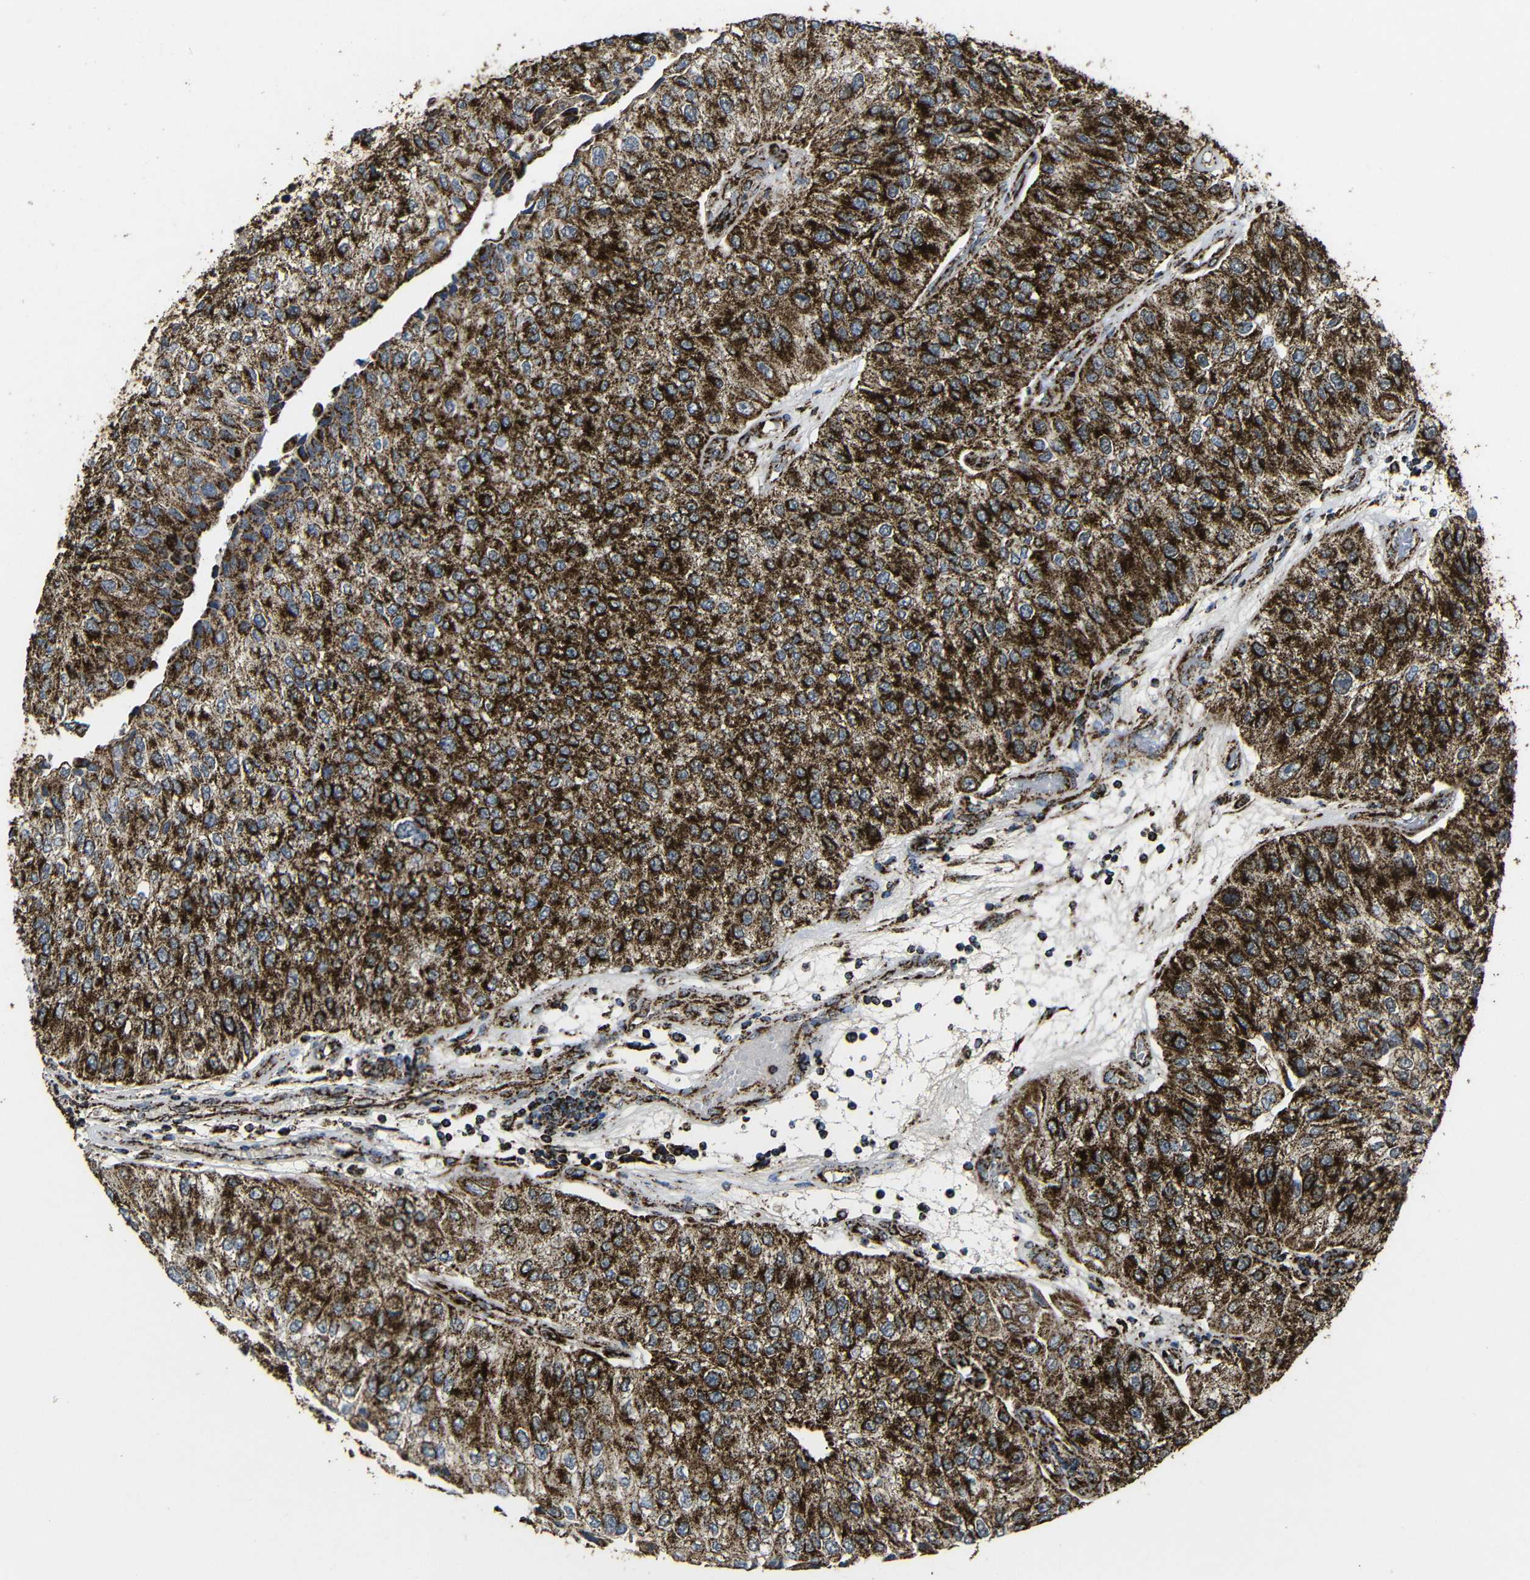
{"staining": {"intensity": "strong", "quantity": ">75%", "location": "cytoplasmic/membranous"}, "tissue": "urothelial cancer", "cell_type": "Tumor cells", "image_type": "cancer", "snomed": [{"axis": "morphology", "description": "Urothelial carcinoma, High grade"}, {"axis": "topography", "description": "Kidney"}, {"axis": "topography", "description": "Urinary bladder"}], "caption": "The immunohistochemical stain labels strong cytoplasmic/membranous expression in tumor cells of urothelial carcinoma (high-grade) tissue.", "gene": "ATP5F1A", "patient": {"sex": "male", "age": 77}}